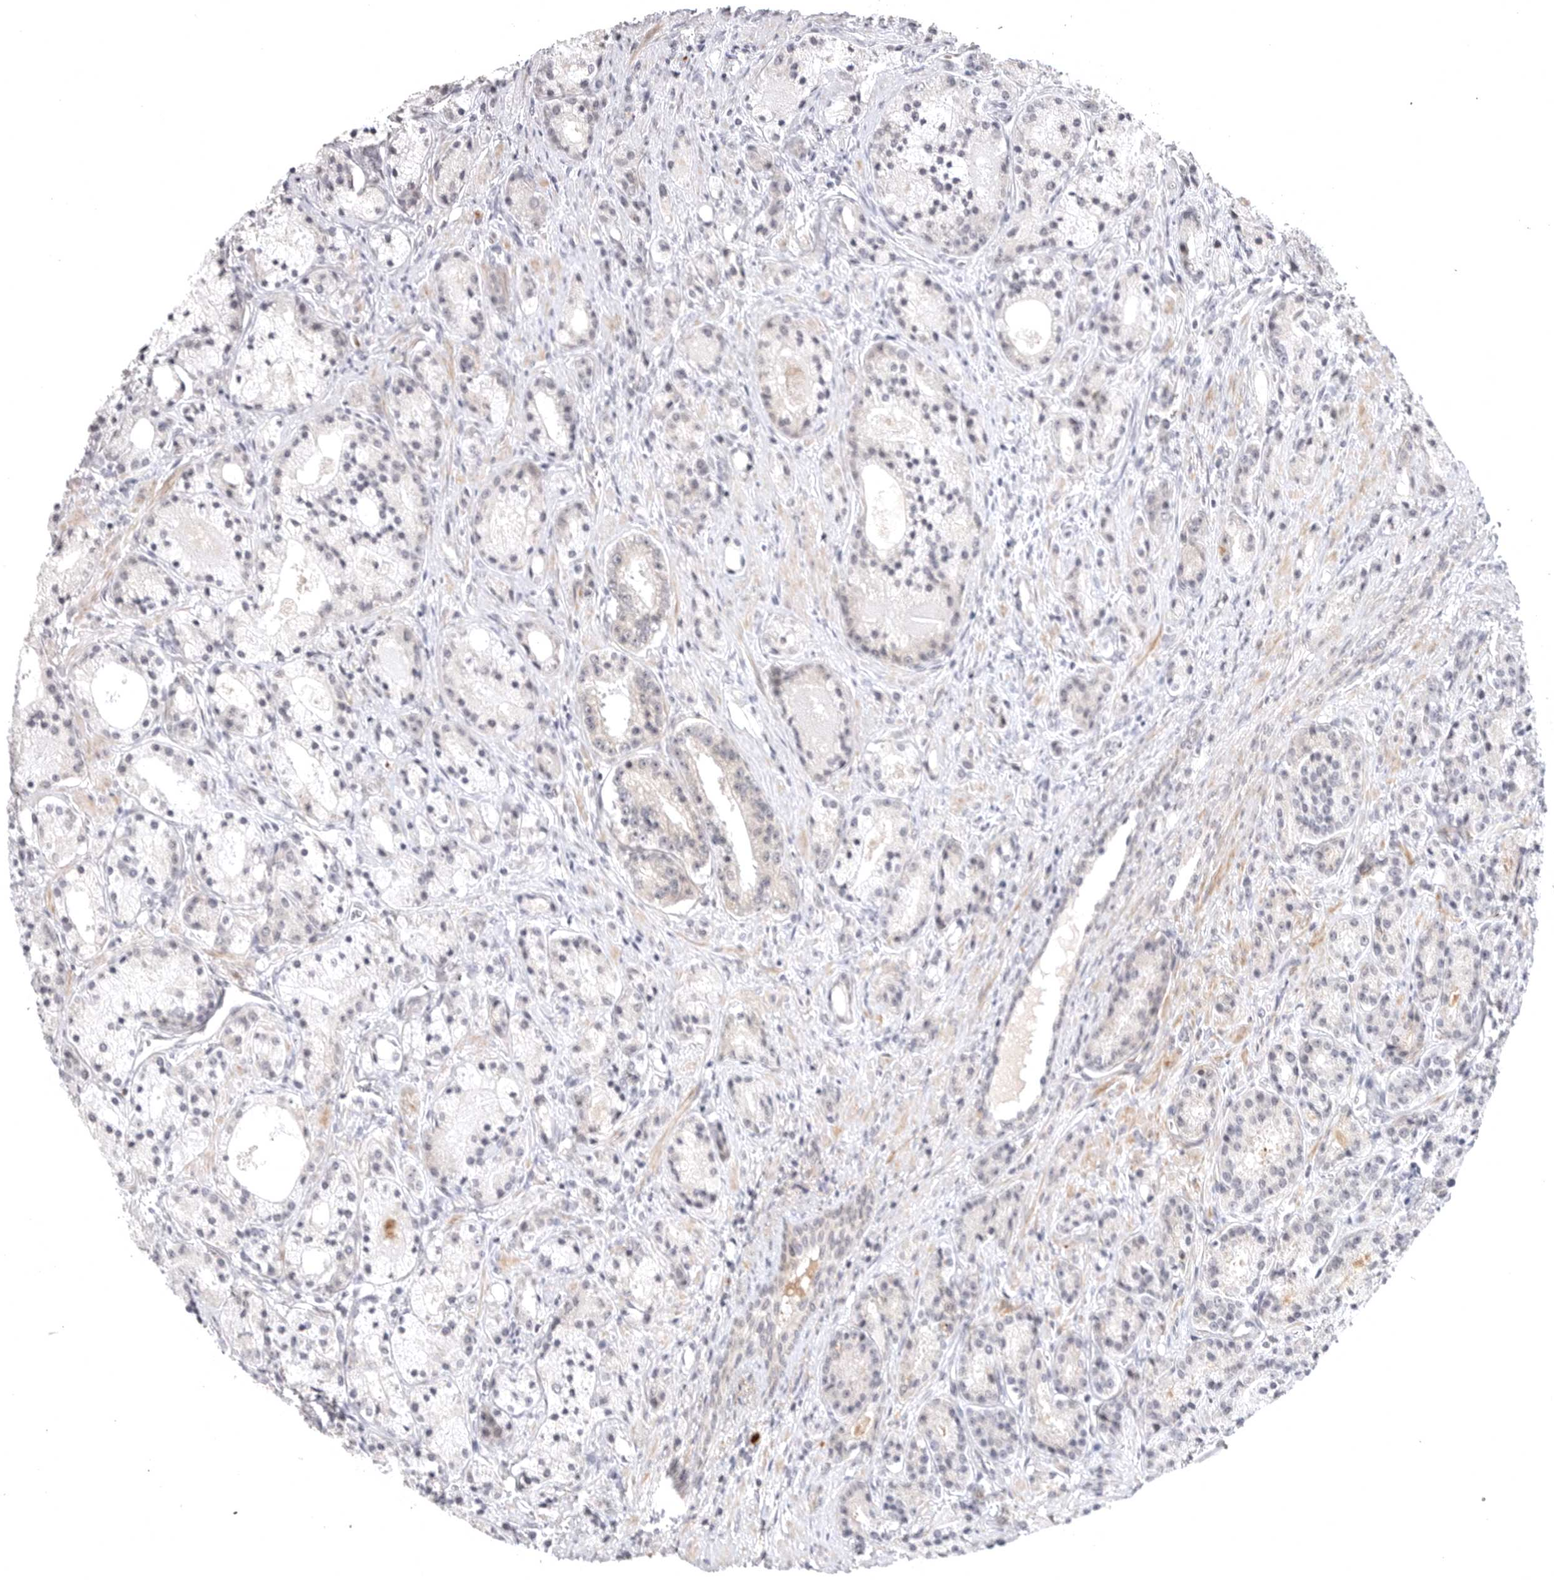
{"staining": {"intensity": "negative", "quantity": "none", "location": "none"}, "tissue": "prostate cancer", "cell_type": "Tumor cells", "image_type": "cancer", "snomed": [{"axis": "morphology", "description": "Adenocarcinoma, High grade"}, {"axis": "topography", "description": "Prostate"}], "caption": "The image demonstrates no staining of tumor cells in high-grade adenocarcinoma (prostate).", "gene": "CD300LD", "patient": {"sex": "male", "age": 60}}